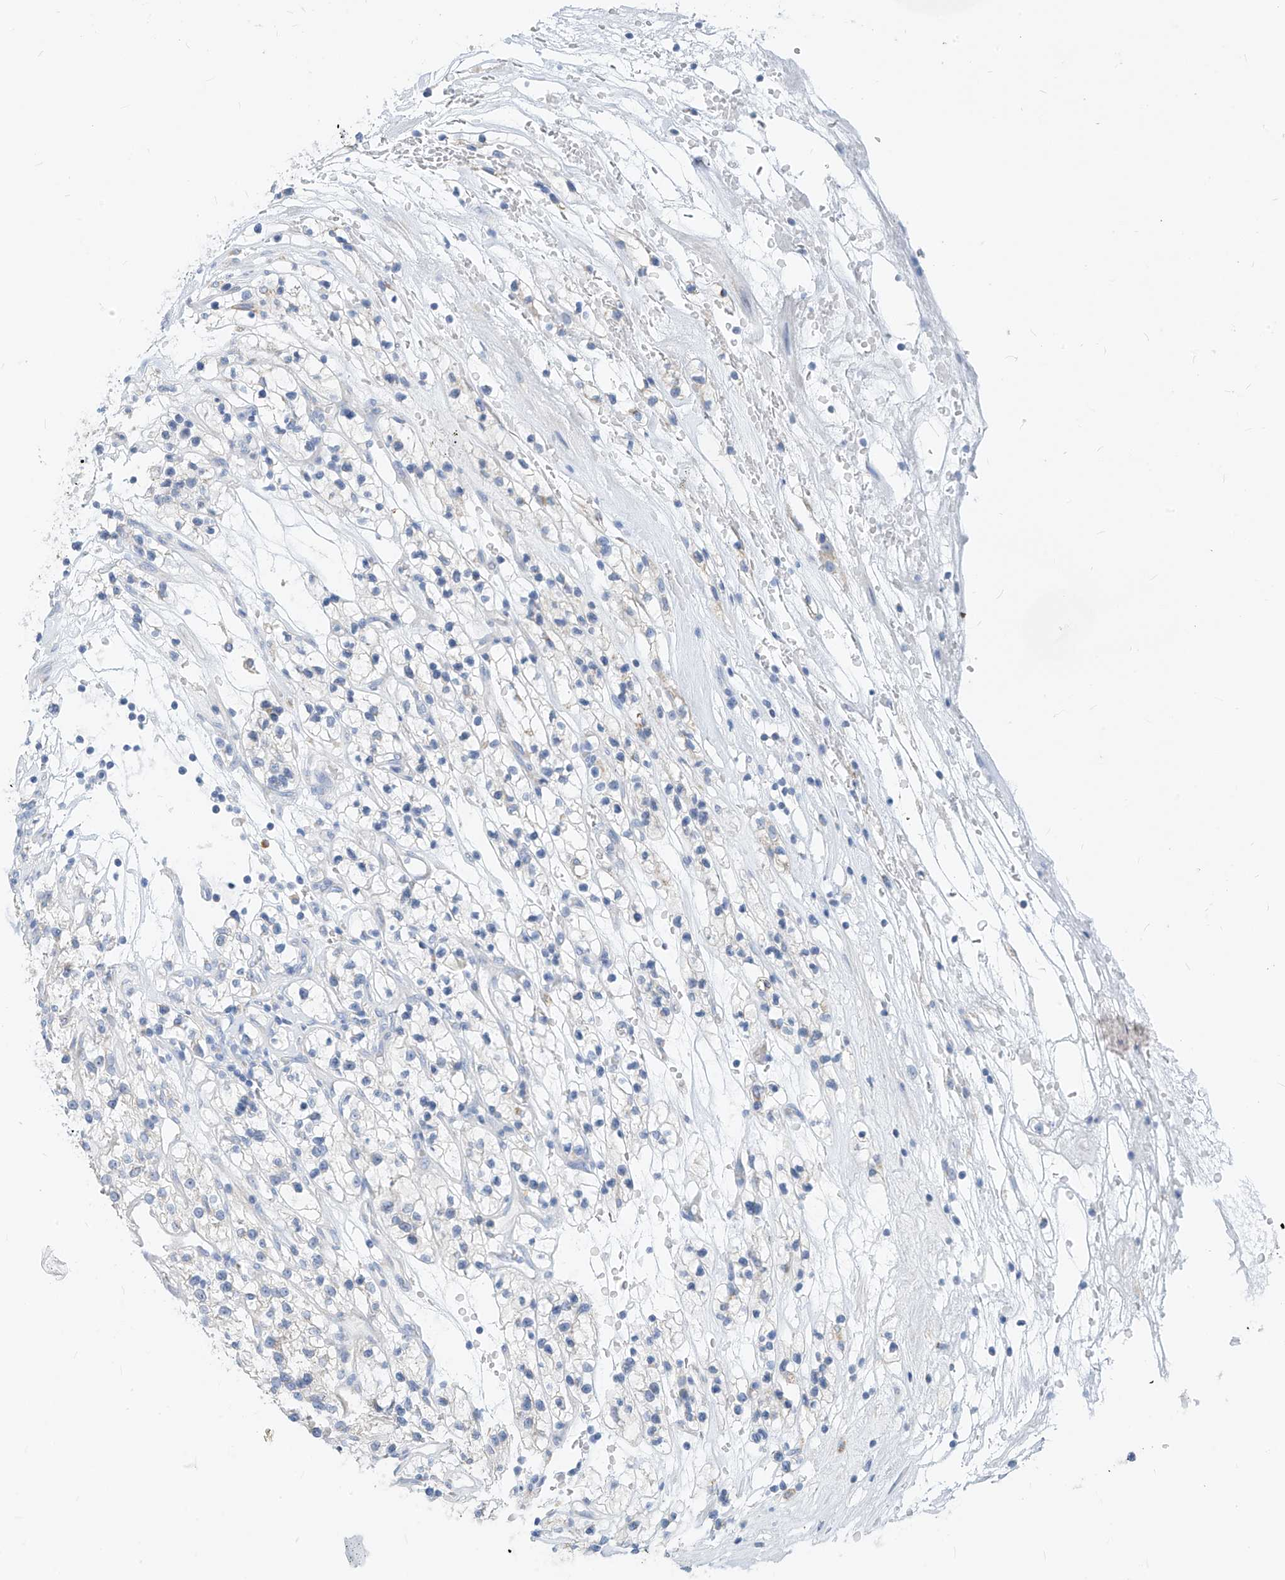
{"staining": {"intensity": "negative", "quantity": "none", "location": "none"}, "tissue": "renal cancer", "cell_type": "Tumor cells", "image_type": "cancer", "snomed": [{"axis": "morphology", "description": "Adenocarcinoma, NOS"}, {"axis": "topography", "description": "Kidney"}], "caption": "Immunohistochemistry histopathology image of neoplastic tissue: renal cancer stained with DAB displays no significant protein expression in tumor cells.", "gene": "ZNF404", "patient": {"sex": "female", "age": 57}}